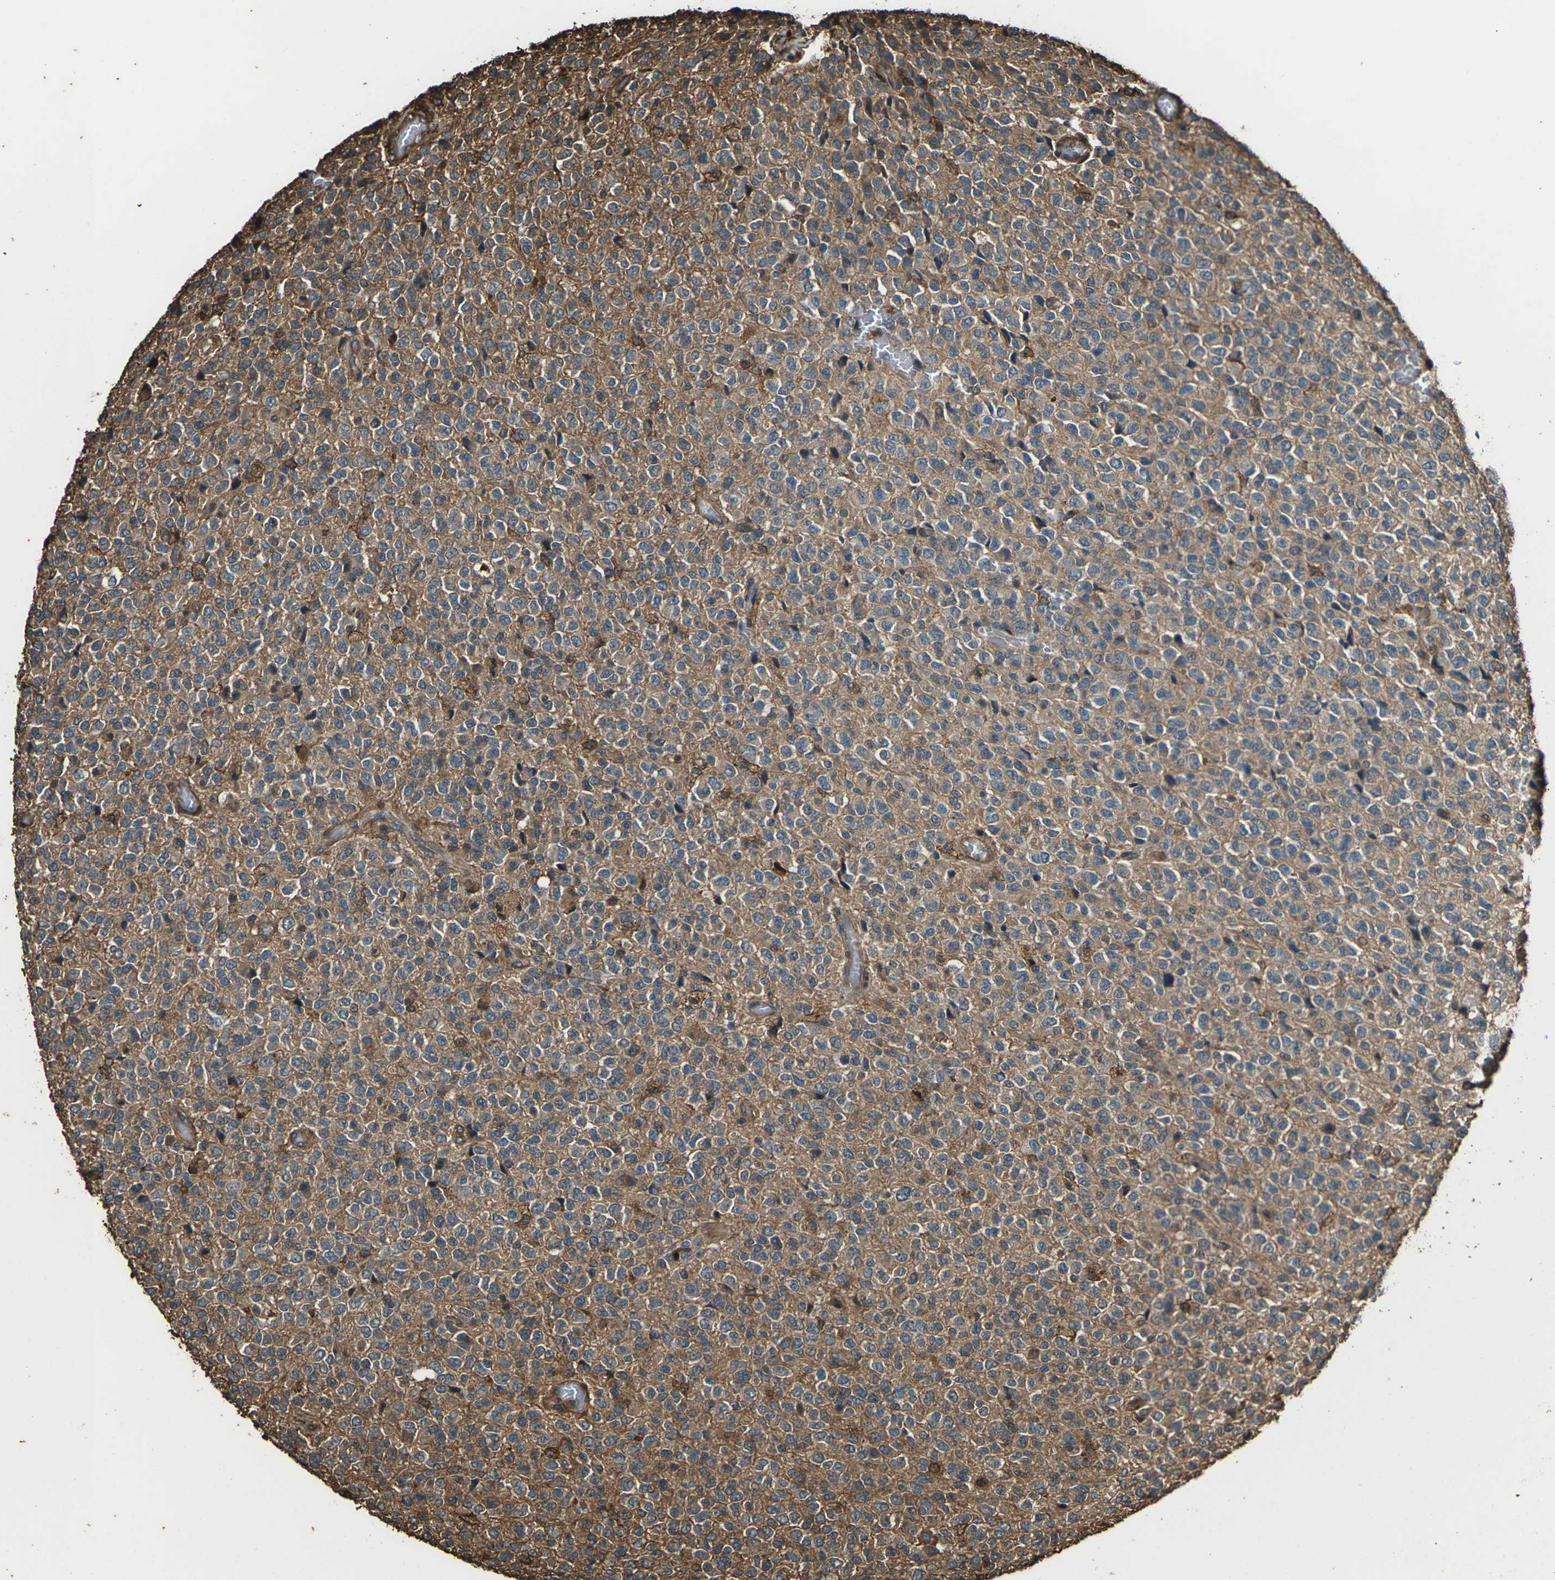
{"staining": {"intensity": "moderate", "quantity": ">75%", "location": "cytoplasmic/membranous"}, "tissue": "glioma", "cell_type": "Tumor cells", "image_type": "cancer", "snomed": [{"axis": "morphology", "description": "Glioma, malignant, High grade"}, {"axis": "topography", "description": "pancreas cauda"}], "caption": "DAB (3,3'-diaminobenzidine) immunohistochemical staining of human glioma reveals moderate cytoplasmic/membranous protein staining in approximately >75% of tumor cells.", "gene": "DHPS", "patient": {"sex": "male", "age": 60}}